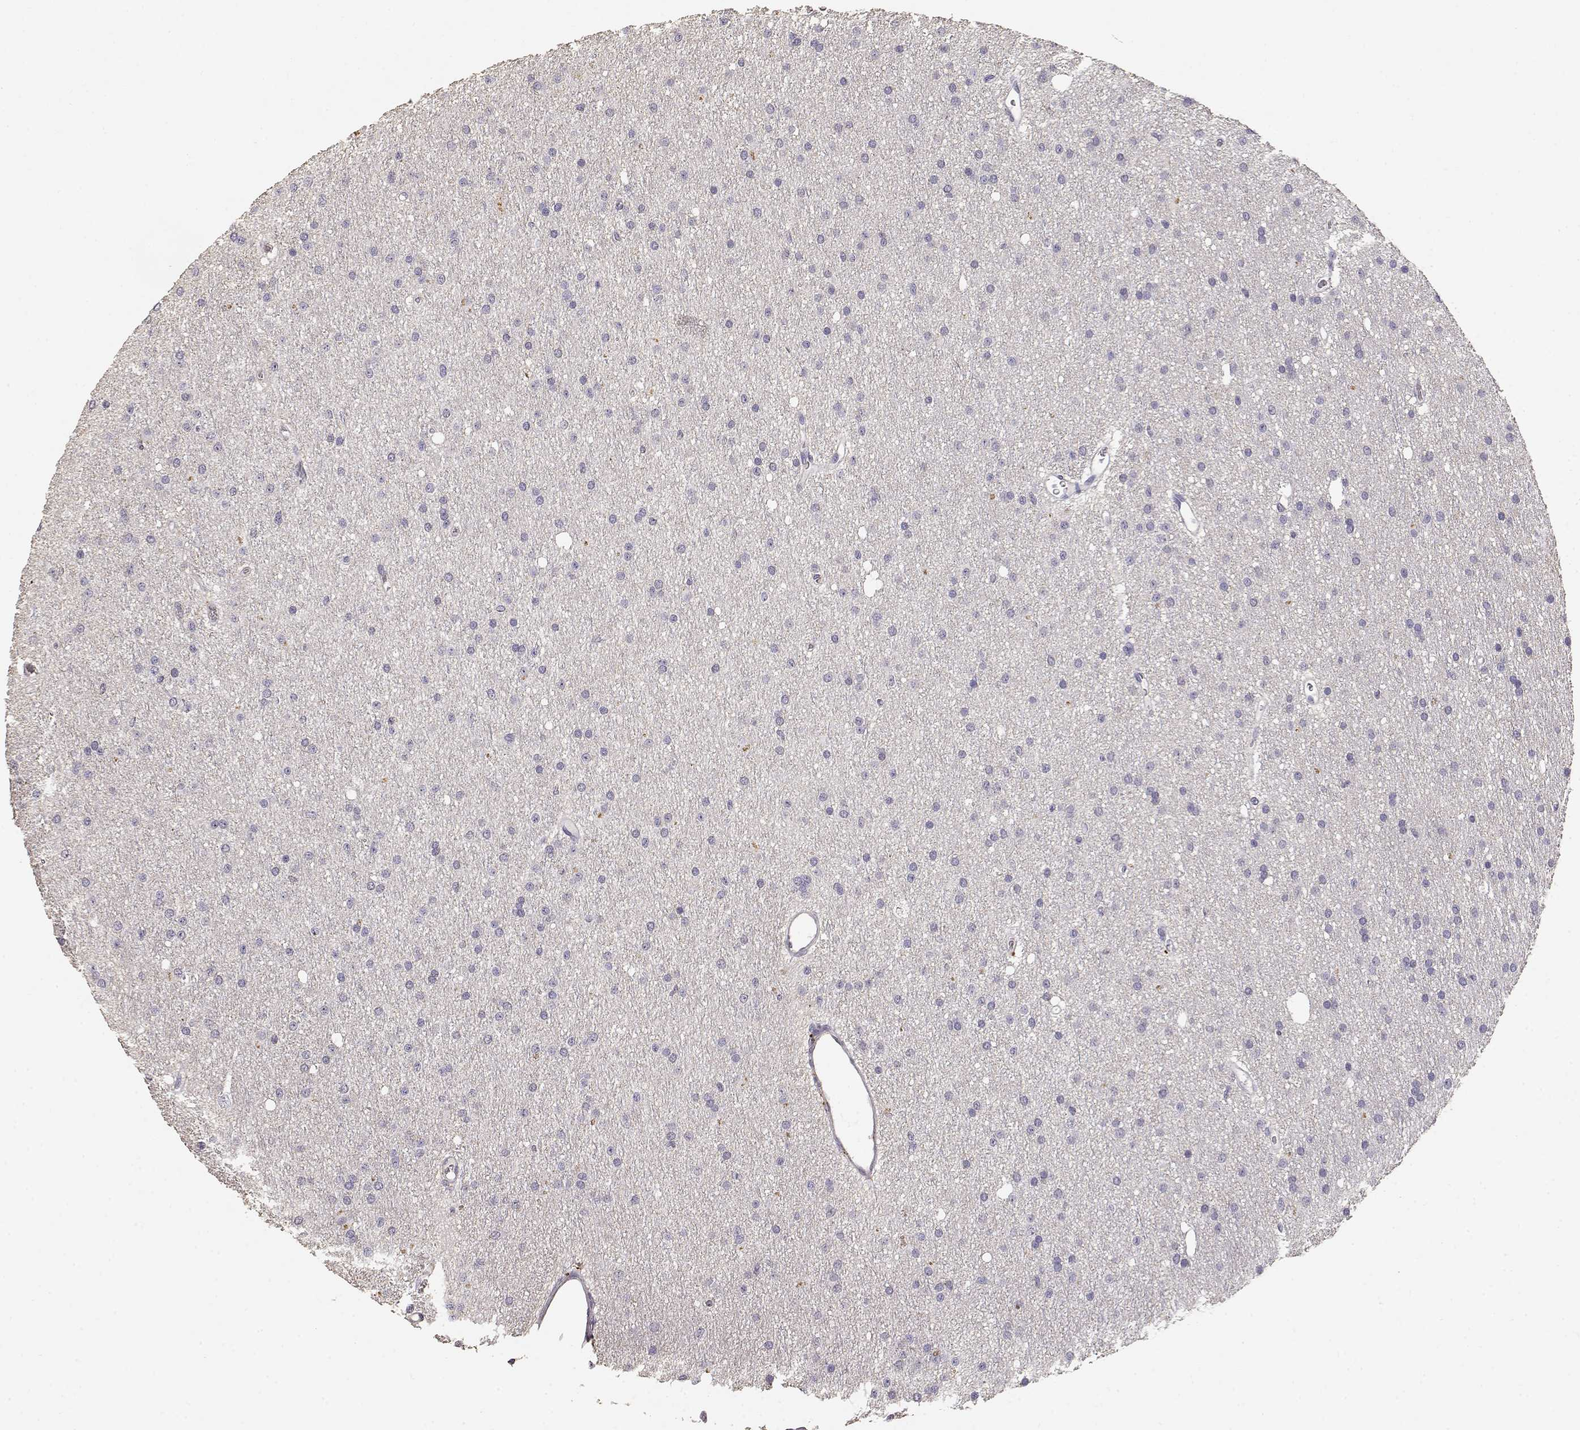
{"staining": {"intensity": "negative", "quantity": "none", "location": "none"}, "tissue": "glioma", "cell_type": "Tumor cells", "image_type": "cancer", "snomed": [{"axis": "morphology", "description": "Glioma, malignant, Low grade"}, {"axis": "topography", "description": "Brain"}], "caption": "DAB (3,3'-diaminobenzidine) immunohistochemical staining of human glioma displays no significant positivity in tumor cells. (DAB IHC, high magnification).", "gene": "TNFRSF10C", "patient": {"sex": "male", "age": 27}}